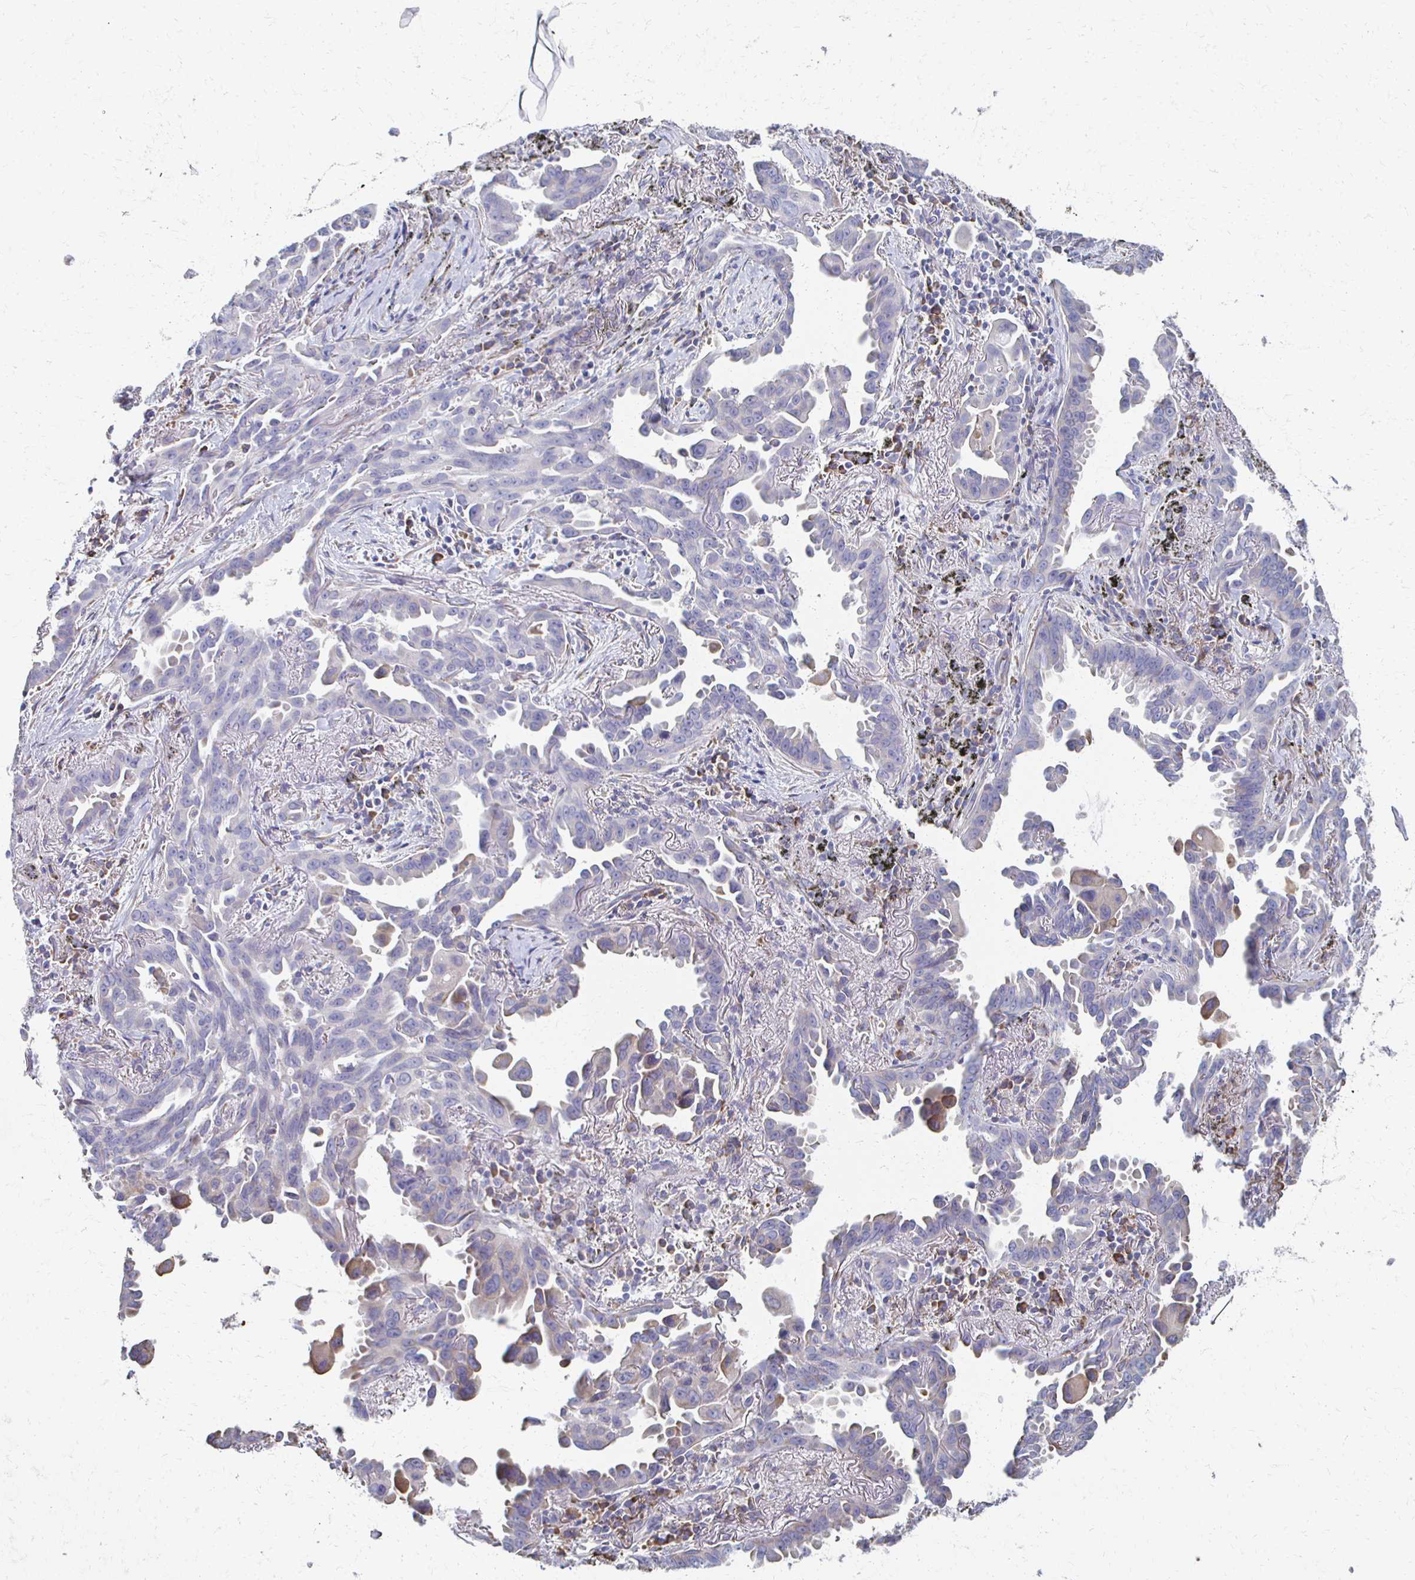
{"staining": {"intensity": "negative", "quantity": "none", "location": "none"}, "tissue": "lung cancer", "cell_type": "Tumor cells", "image_type": "cancer", "snomed": [{"axis": "morphology", "description": "Adenocarcinoma, NOS"}, {"axis": "topography", "description": "Lung"}], "caption": "IHC image of neoplastic tissue: lung cancer (adenocarcinoma) stained with DAB (3,3'-diaminobenzidine) demonstrates no significant protein expression in tumor cells.", "gene": "ATP1A3", "patient": {"sex": "male", "age": 68}}